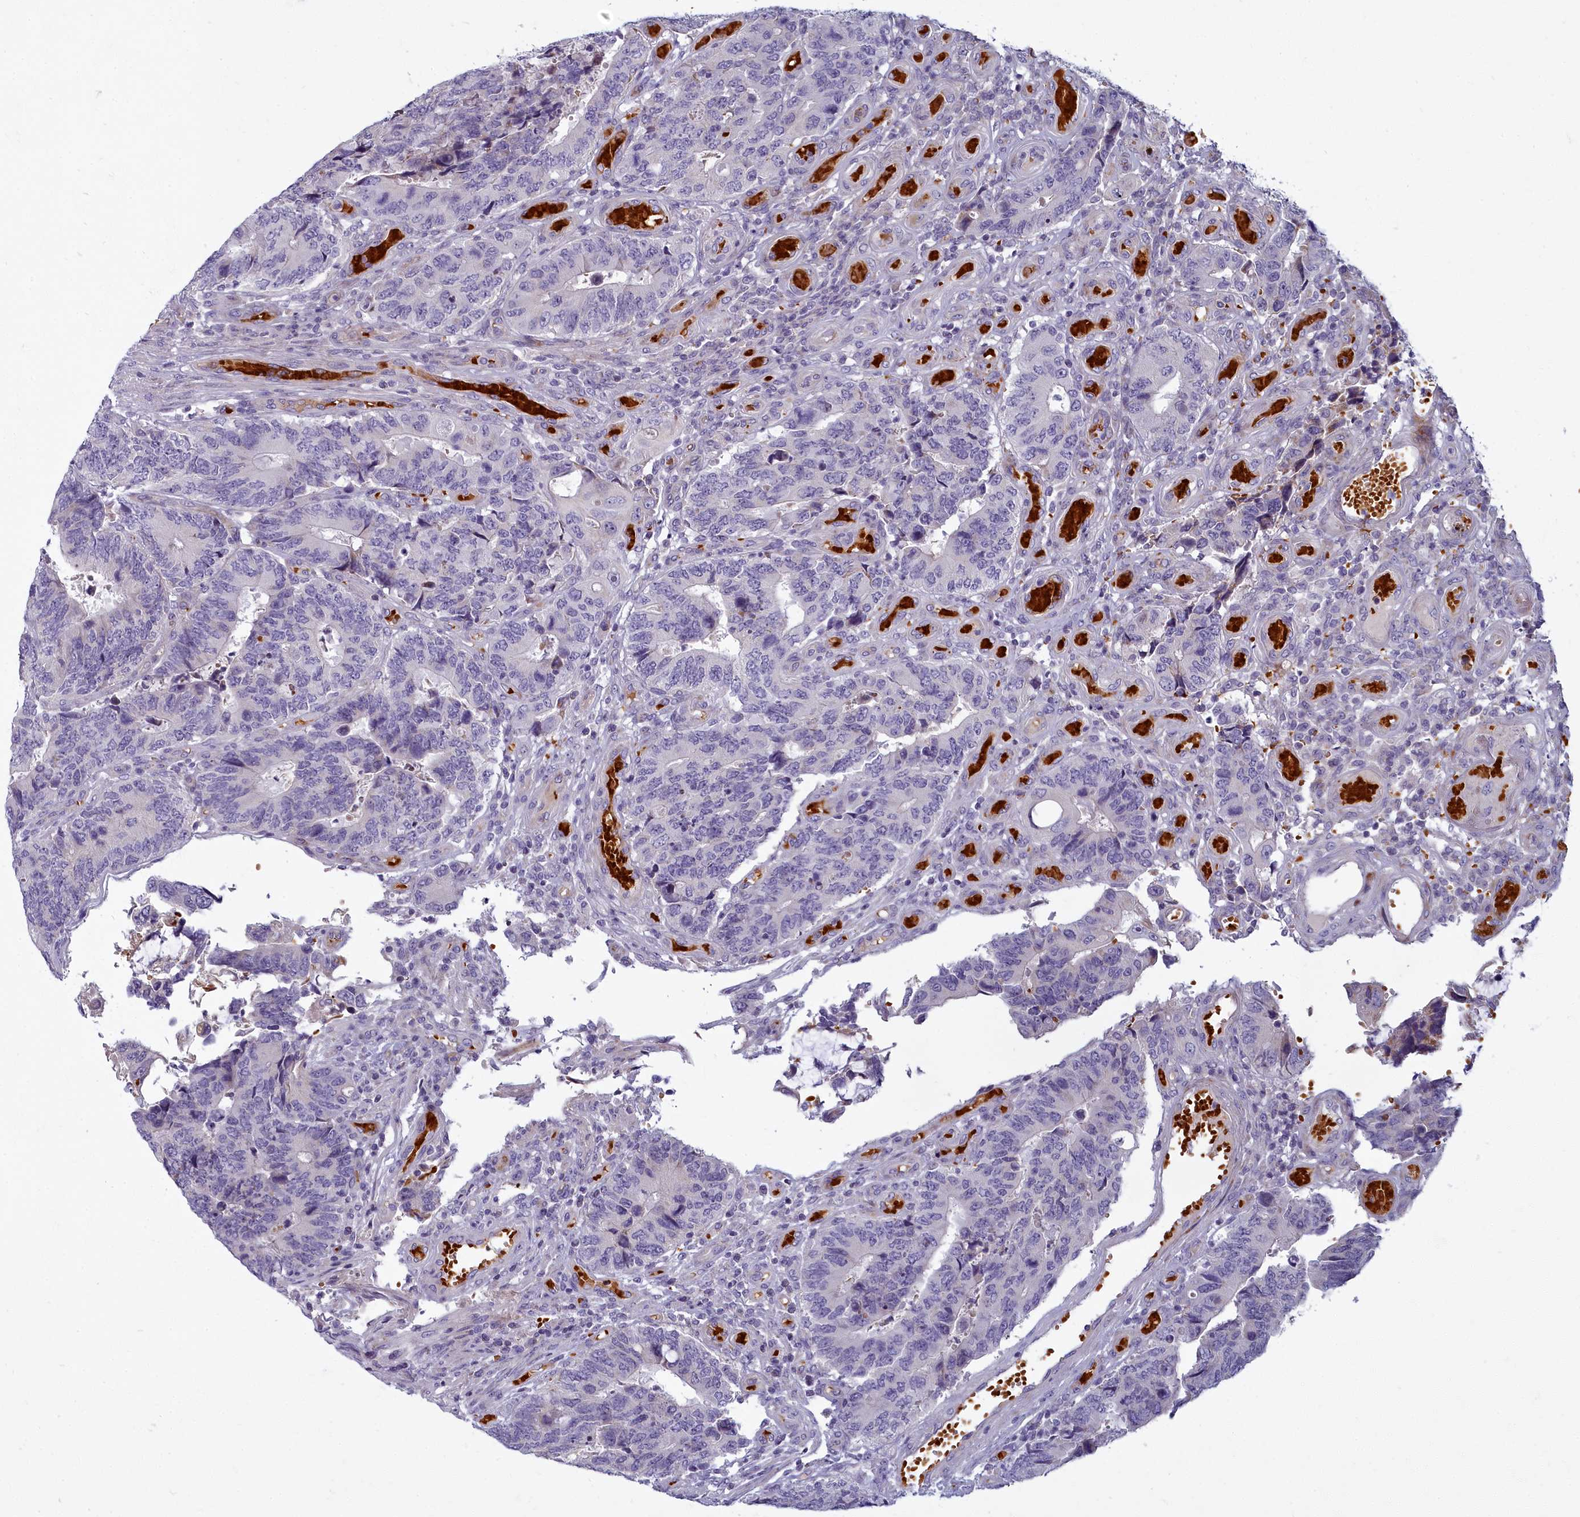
{"staining": {"intensity": "negative", "quantity": "none", "location": "none"}, "tissue": "colorectal cancer", "cell_type": "Tumor cells", "image_type": "cancer", "snomed": [{"axis": "morphology", "description": "Adenocarcinoma, NOS"}, {"axis": "topography", "description": "Colon"}], "caption": "Immunohistochemistry (IHC) histopathology image of neoplastic tissue: colorectal adenocarcinoma stained with DAB (3,3'-diaminobenzidine) reveals no significant protein positivity in tumor cells.", "gene": "ARL15", "patient": {"sex": "male", "age": 87}}